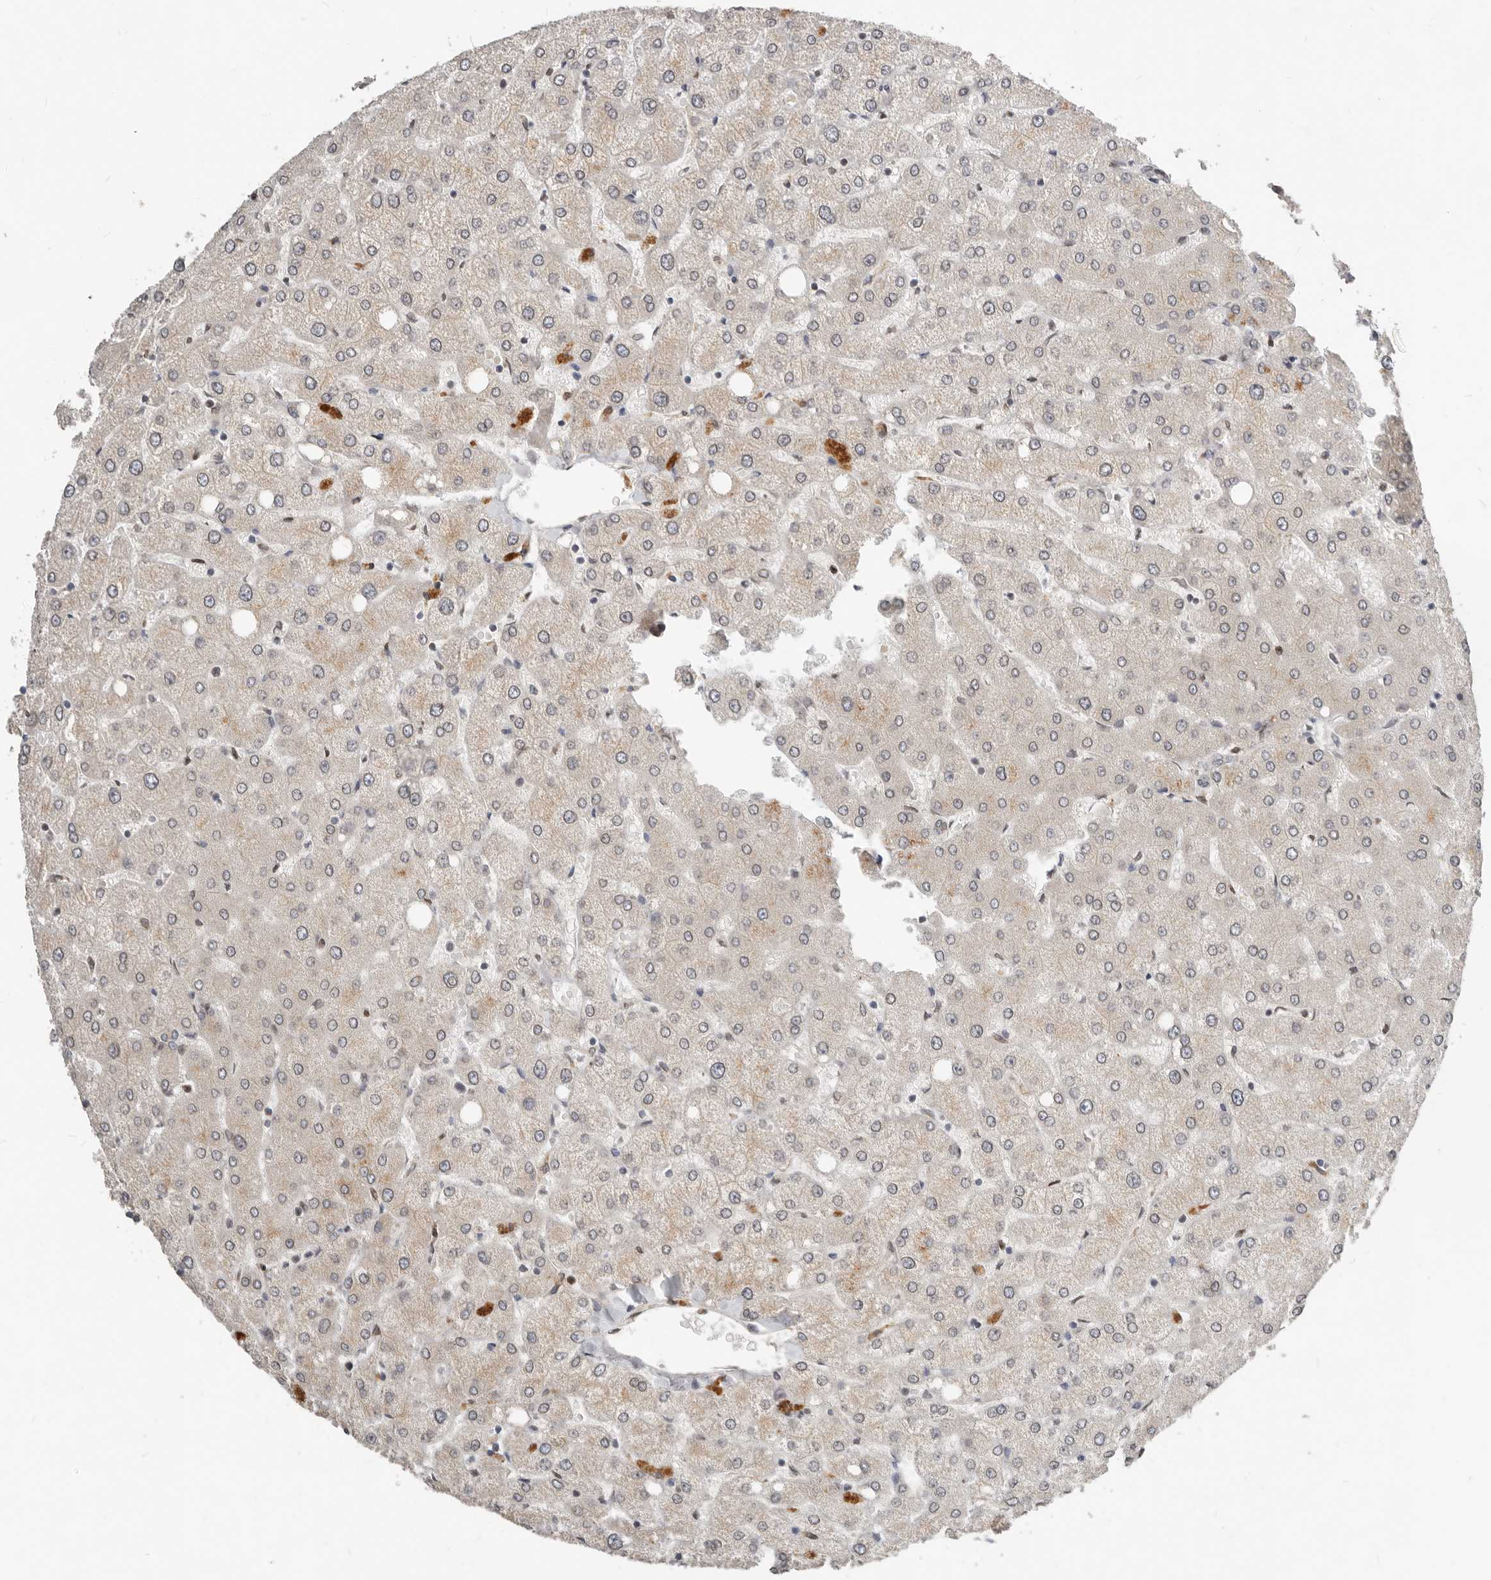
{"staining": {"intensity": "negative", "quantity": "none", "location": "none"}, "tissue": "liver", "cell_type": "Cholangiocytes", "image_type": "normal", "snomed": [{"axis": "morphology", "description": "Normal tissue, NOS"}, {"axis": "topography", "description": "Liver"}], "caption": "Immunohistochemistry micrograph of unremarkable liver: human liver stained with DAB reveals no significant protein expression in cholangiocytes.", "gene": "NPY4R2", "patient": {"sex": "female", "age": 54}}